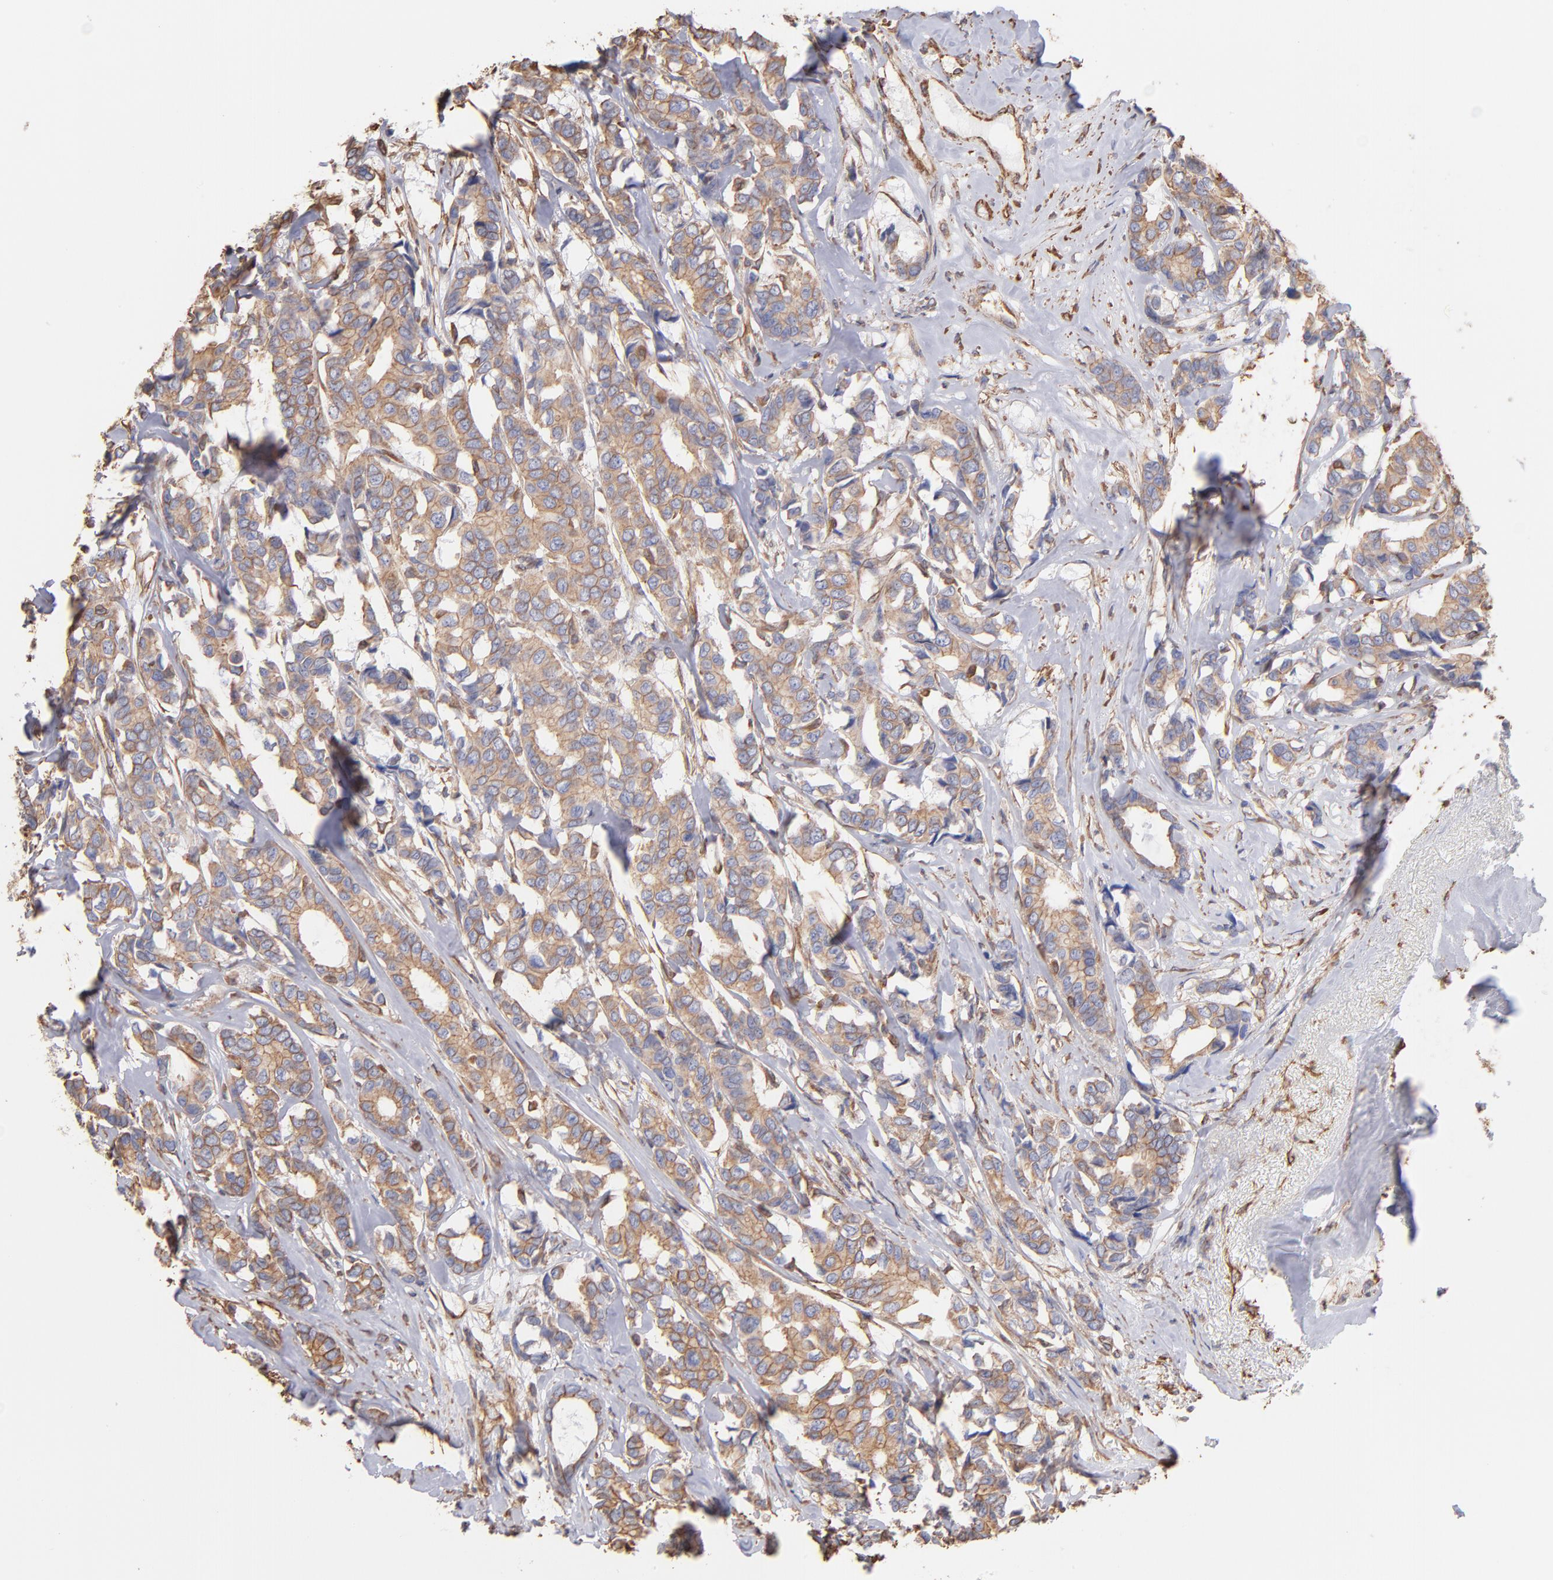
{"staining": {"intensity": "moderate", "quantity": ">75%", "location": "cytoplasmic/membranous"}, "tissue": "breast cancer", "cell_type": "Tumor cells", "image_type": "cancer", "snomed": [{"axis": "morphology", "description": "Duct carcinoma"}, {"axis": "topography", "description": "Breast"}], "caption": "Protein staining shows moderate cytoplasmic/membranous positivity in about >75% of tumor cells in breast cancer (invasive ductal carcinoma). (brown staining indicates protein expression, while blue staining denotes nuclei).", "gene": "PLEC", "patient": {"sex": "female", "age": 87}}